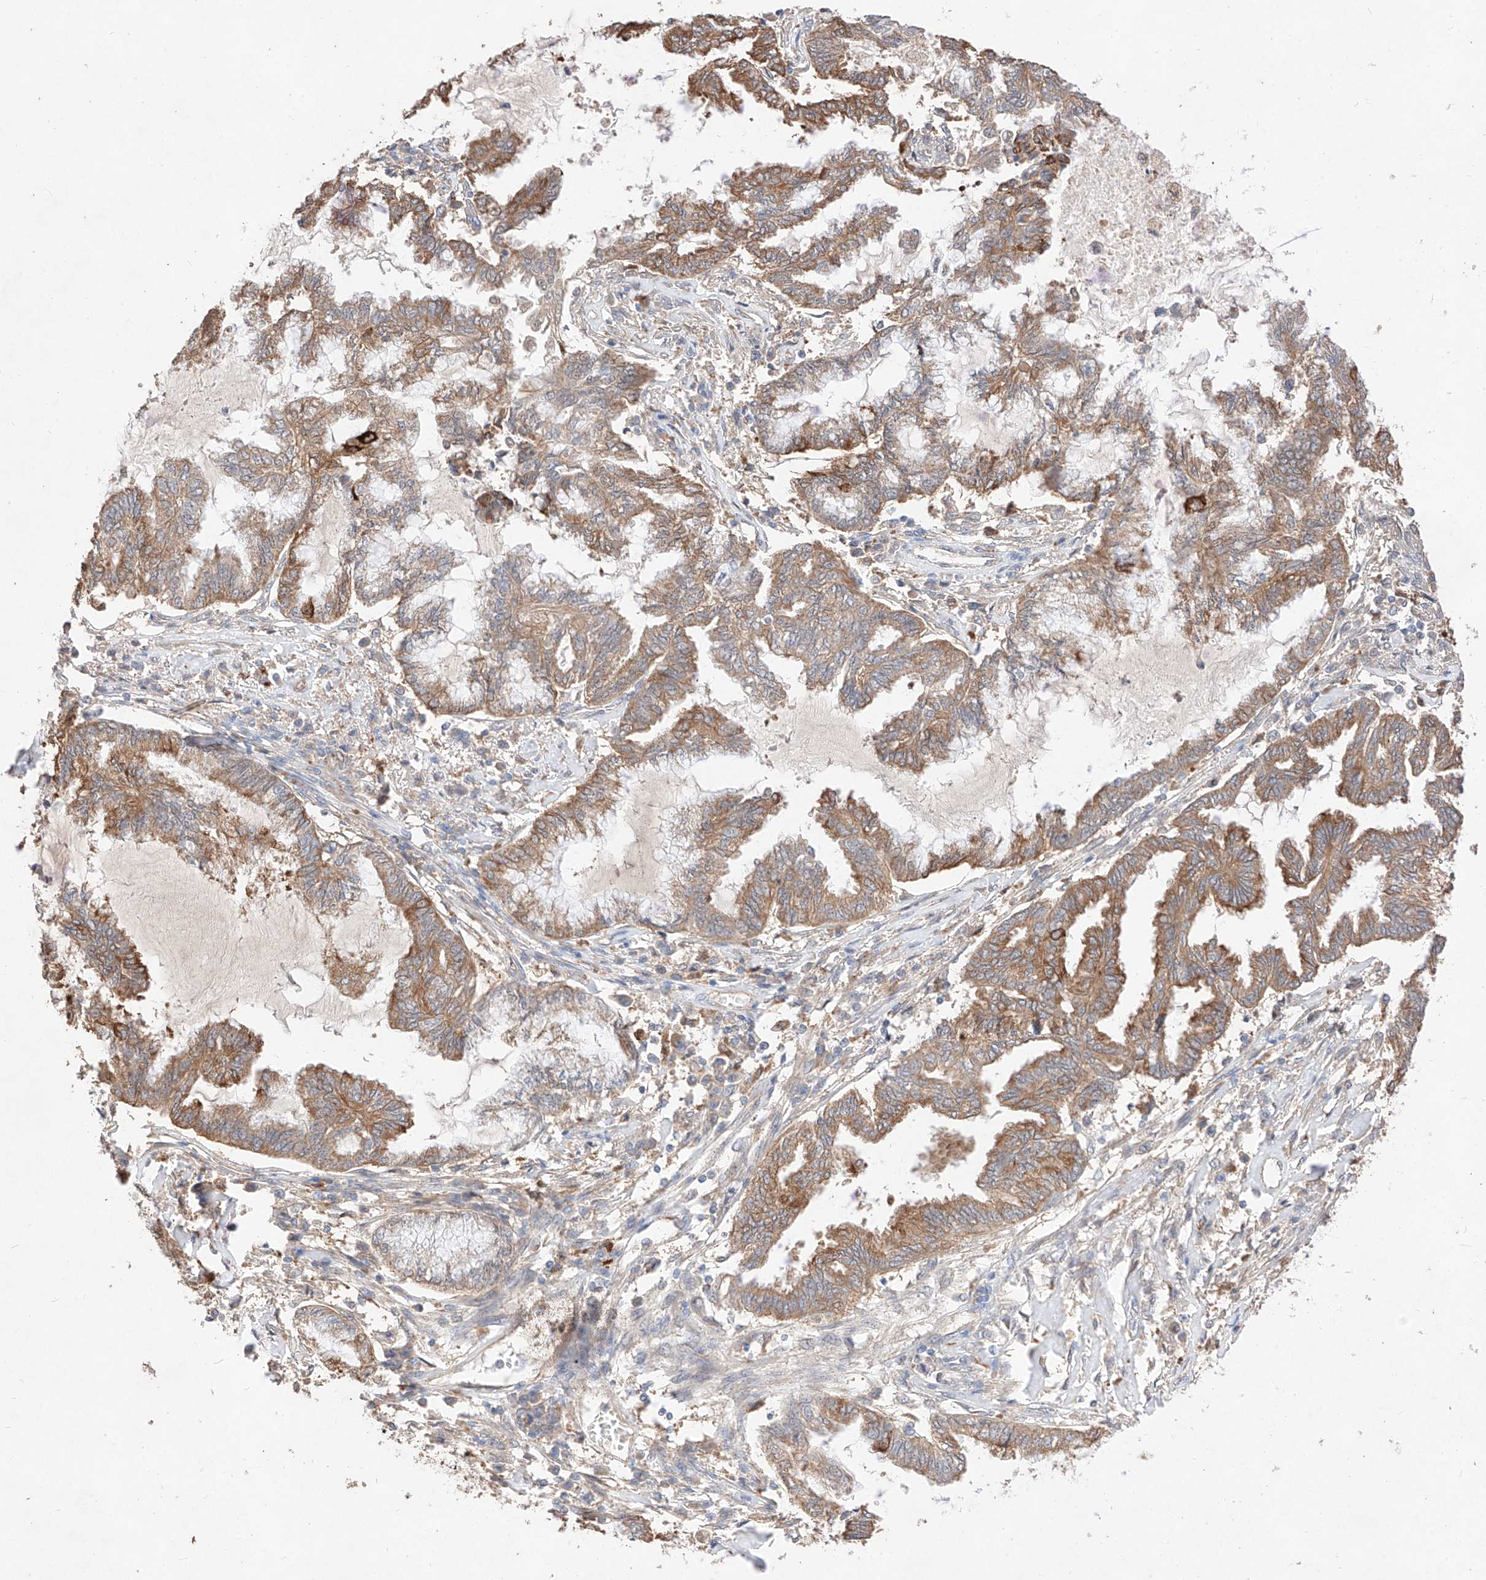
{"staining": {"intensity": "moderate", "quantity": ">75%", "location": "cytoplasmic/membranous"}, "tissue": "endometrial cancer", "cell_type": "Tumor cells", "image_type": "cancer", "snomed": [{"axis": "morphology", "description": "Adenocarcinoma, NOS"}, {"axis": "topography", "description": "Endometrium"}], "caption": "Tumor cells demonstrate medium levels of moderate cytoplasmic/membranous staining in about >75% of cells in adenocarcinoma (endometrial). (brown staining indicates protein expression, while blue staining denotes nuclei).", "gene": "C6orf62", "patient": {"sex": "female", "age": 86}}